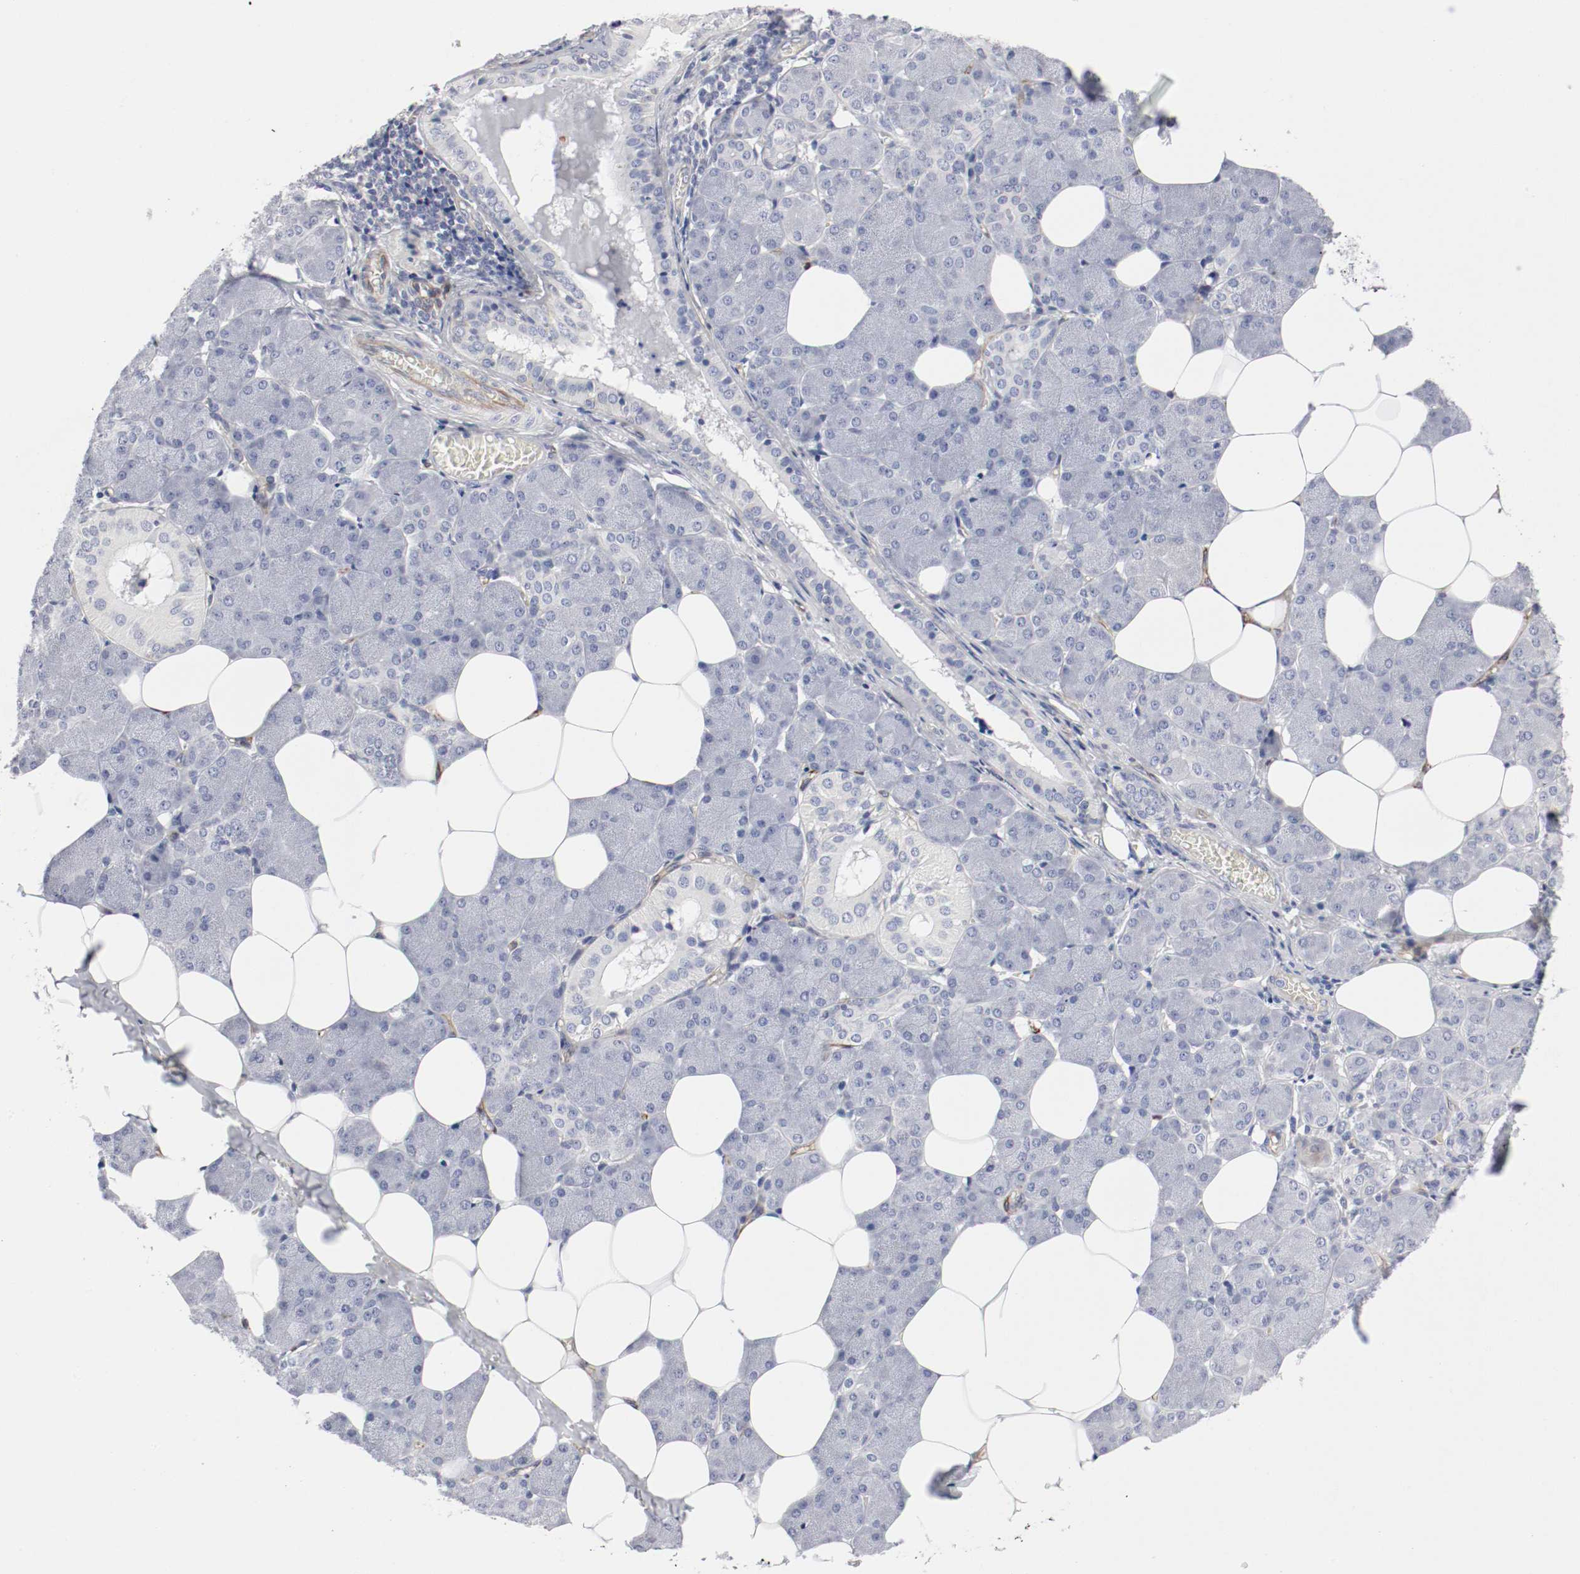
{"staining": {"intensity": "weak", "quantity": "<25%", "location": "cytoplasmic/membranous"}, "tissue": "salivary gland", "cell_type": "Glandular cells", "image_type": "normal", "snomed": [{"axis": "morphology", "description": "Normal tissue, NOS"}, {"axis": "morphology", "description": "Adenoma, NOS"}, {"axis": "topography", "description": "Salivary gland"}], "caption": "Immunohistochemistry (IHC) photomicrograph of benign salivary gland: human salivary gland stained with DAB (3,3'-diaminobenzidine) demonstrates no significant protein positivity in glandular cells.", "gene": "GIT1", "patient": {"sex": "female", "age": 32}}